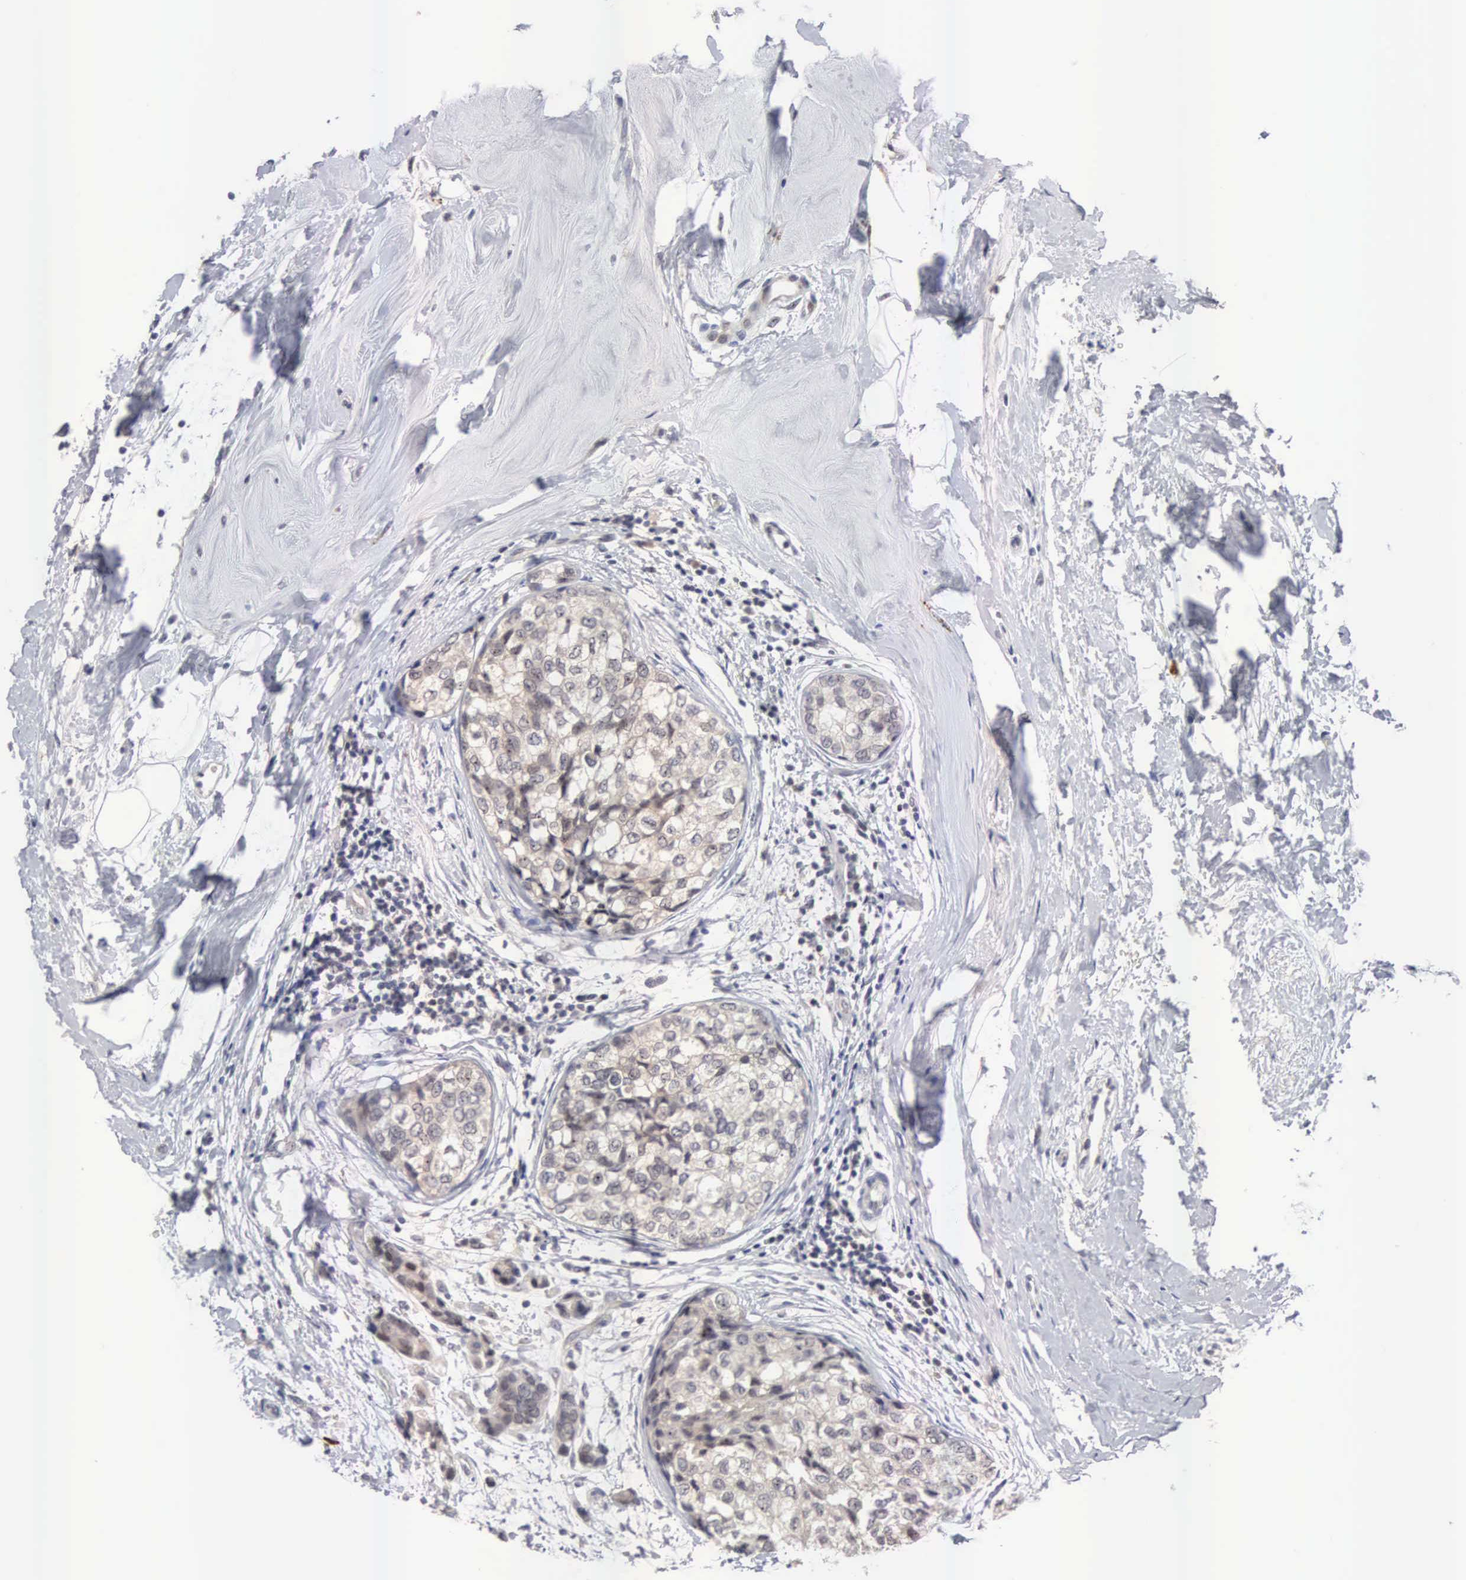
{"staining": {"intensity": "weak", "quantity": "25%-75%", "location": "cytoplasmic/membranous"}, "tissue": "breast cancer", "cell_type": "Tumor cells", "image_type": "cancer", "snomed": [{"axis": "morphology", "description": "Duct carcinoma"}, {"axis": "topography", "description": "Breast"}], "caption": "Breast cancer stained with a protein marker demonstrates weak staining in tumor cells.", "gene": "ACOT4", "patient": {"sex": "female", "age": 69}}